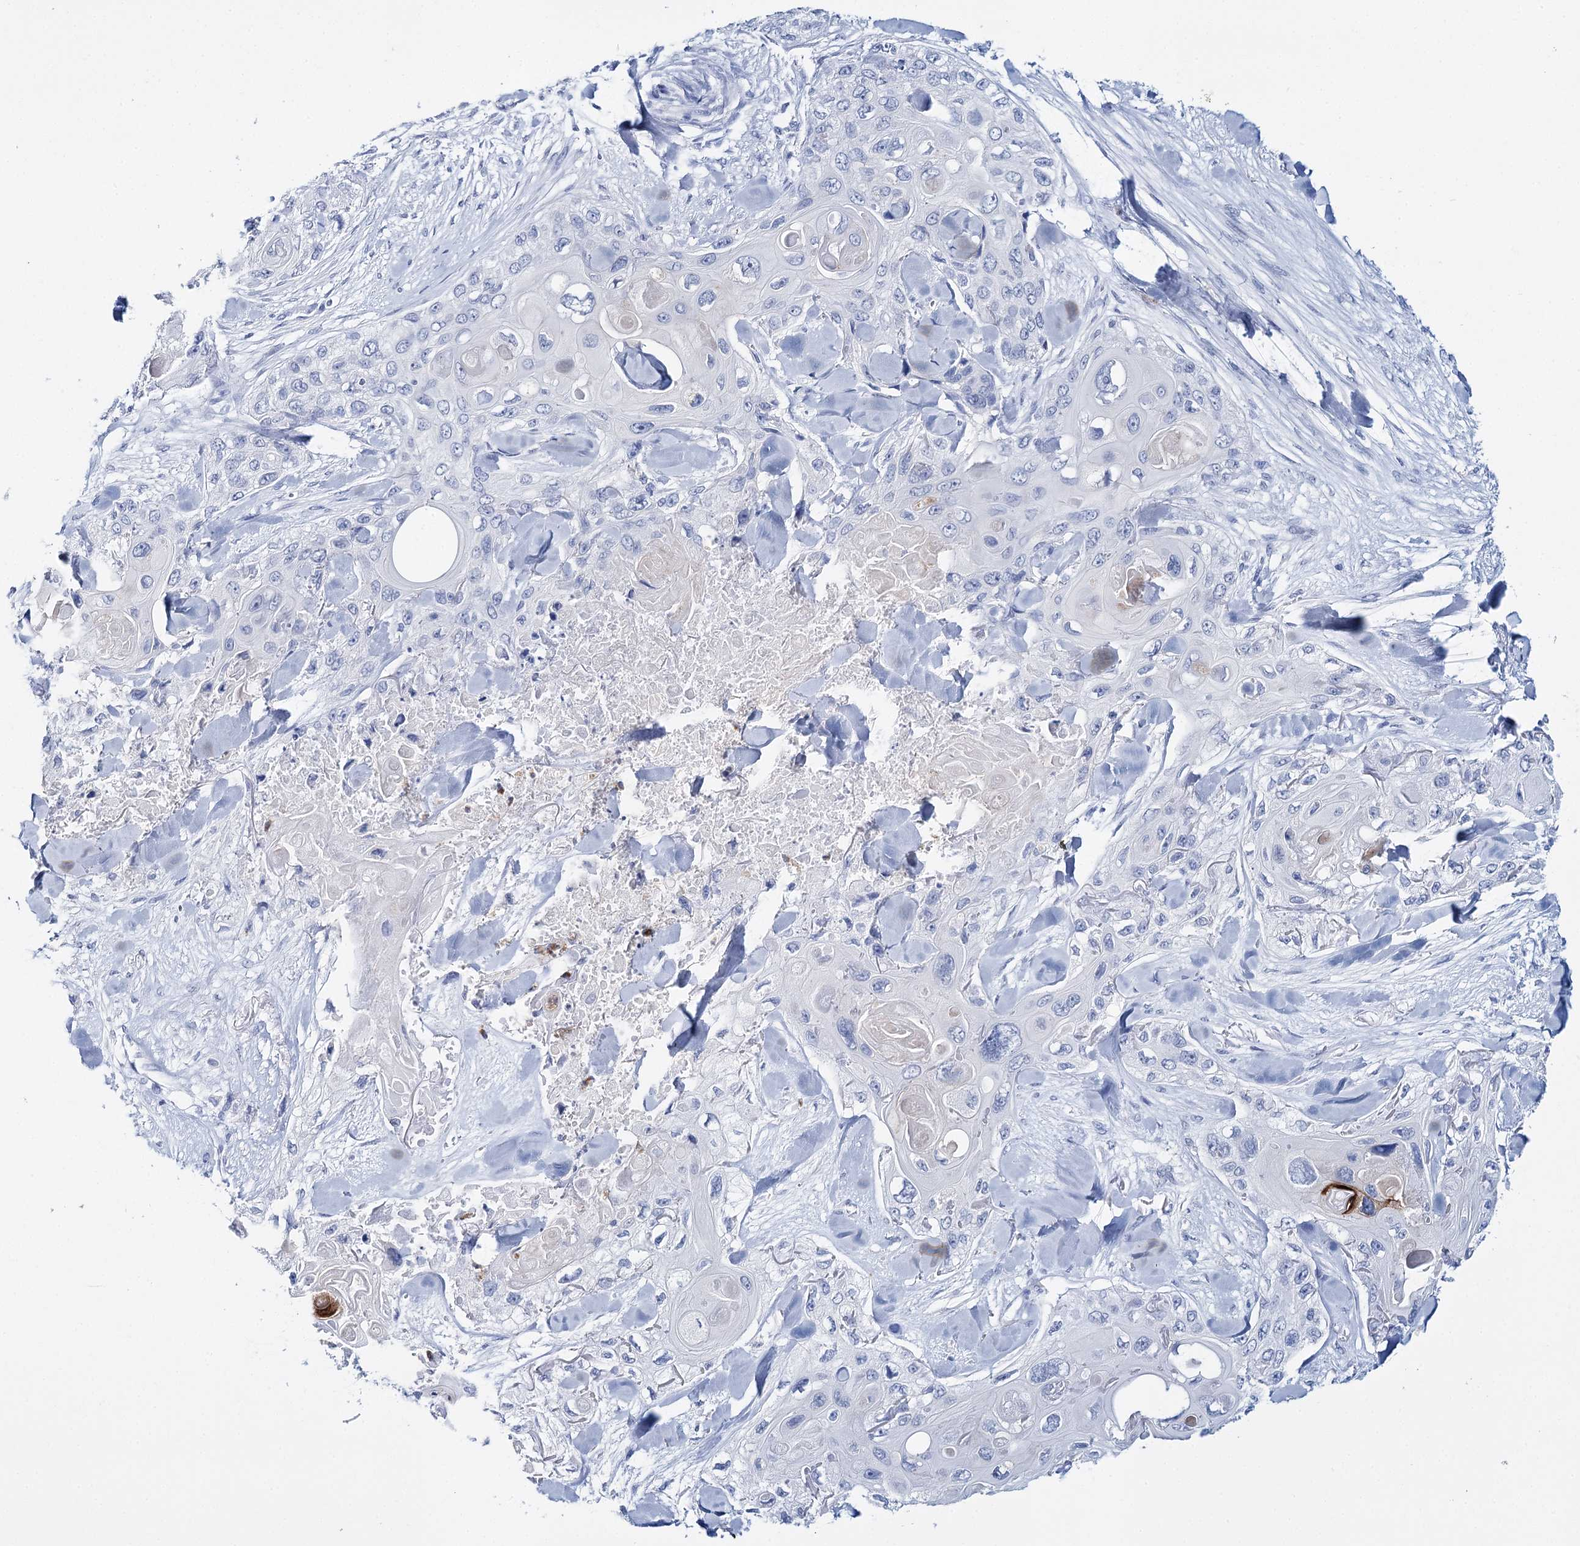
{"staining": {"intensity": "negative", "quantity": "none", "location": "none"}, "tissue": "skin cancer", "cell_type": "Tumor cells", "image_type": "cancer", "snomed": [{"axis": "morphology", "description": "Normal tissue, NOS"}, {"axis": "morphology", "description": "Squamous cell carcinoma, NOS"}, {"axis": "topography", "description": "Skin"}], "caption": "Skin cancer was stained to show a protein in brown. There is no significant positivity in tumor cells.", "gene": "CEACAM8", "patient": {"sex": "male", "age": 72}}